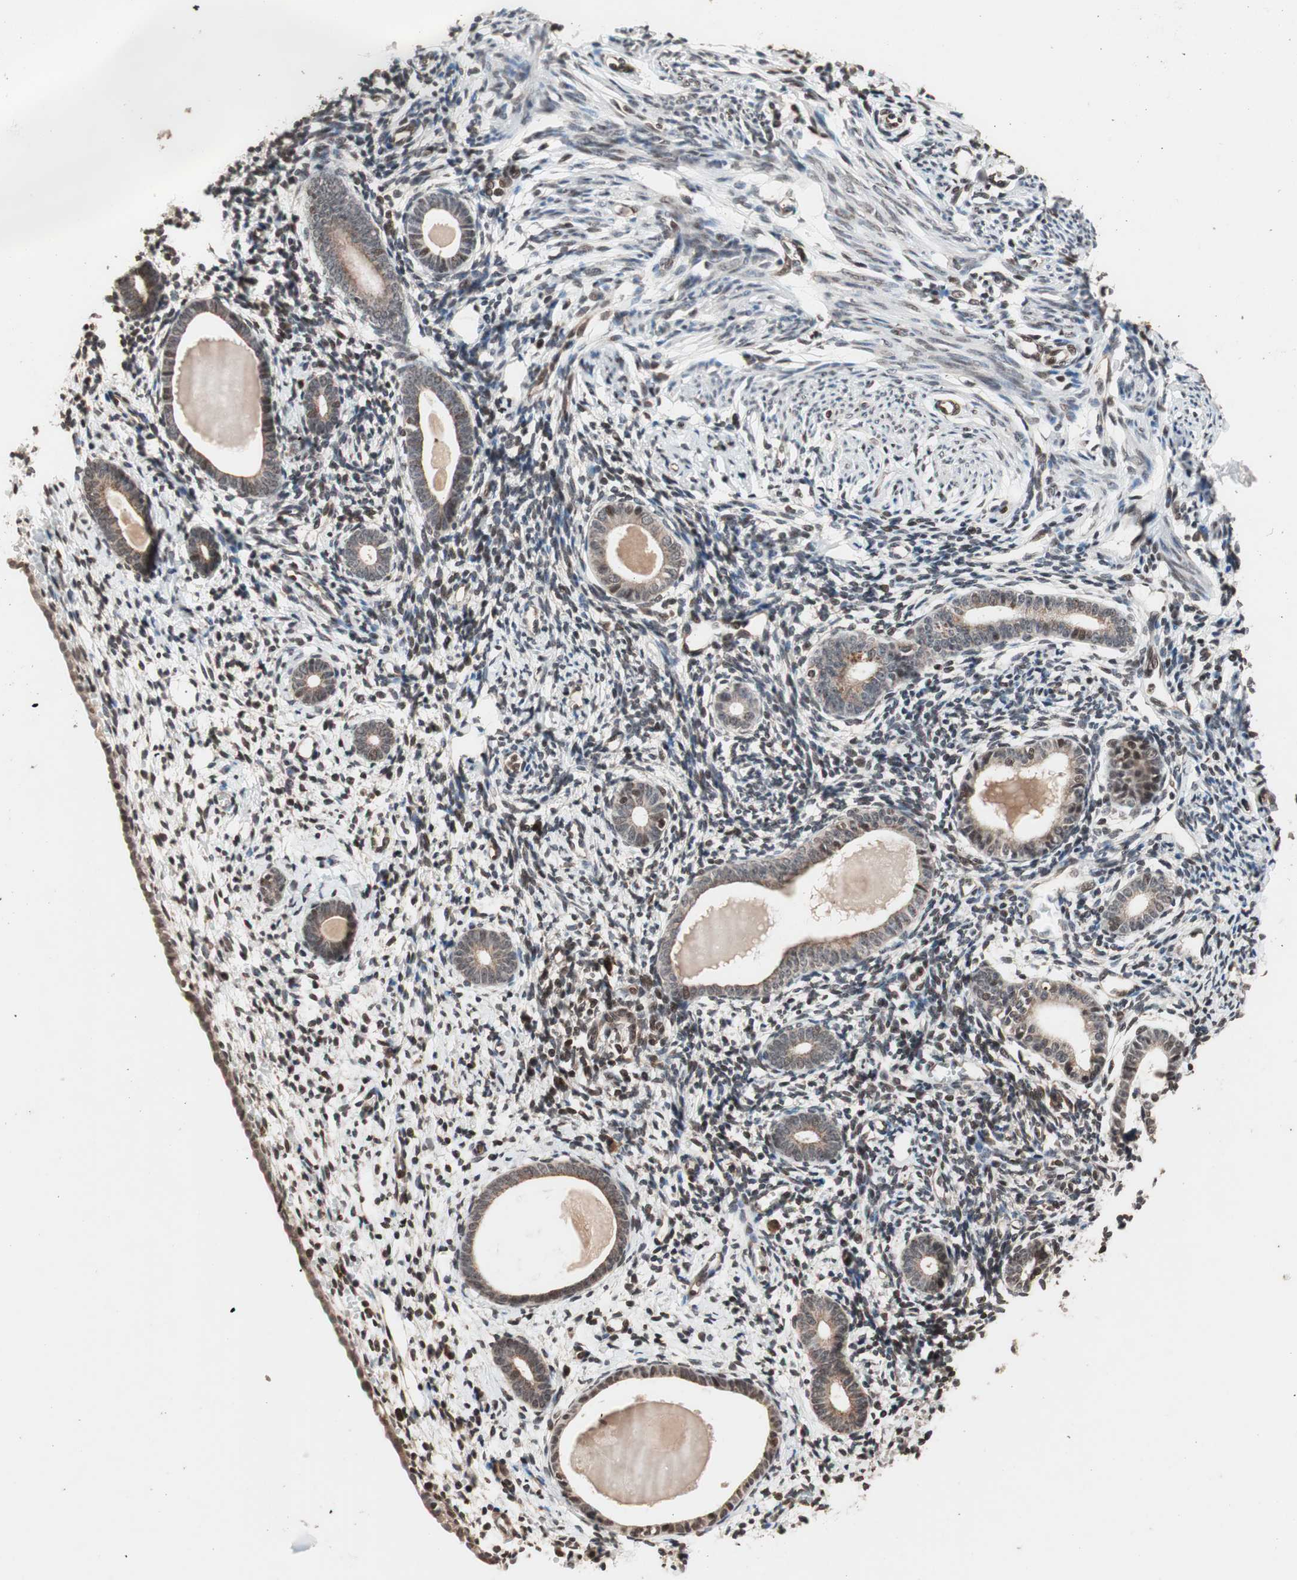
{"staining": {"intensity": "strong", "quantity": ">75%", "location": "cytoplasmic/membranous"}, "tissue": "endometrium", "cell_type": "Cells in endometrial stroma", "image_type": "normal", "snomed": [{"axis": "morphology", "description": "Normal tissue, NOS"}, {"axis": "topography", "description": "Endometrium"}], "caption": "Endometrium stained with DAB (3,3'-diaminobenzidine) IHC demonstrates high levels of strong cytoplasmic/membranous staining in about >75% of cells in endometrial stroma.", "gene": "ZFC3H1", "patient": {"sex": "female", "age": 71}}